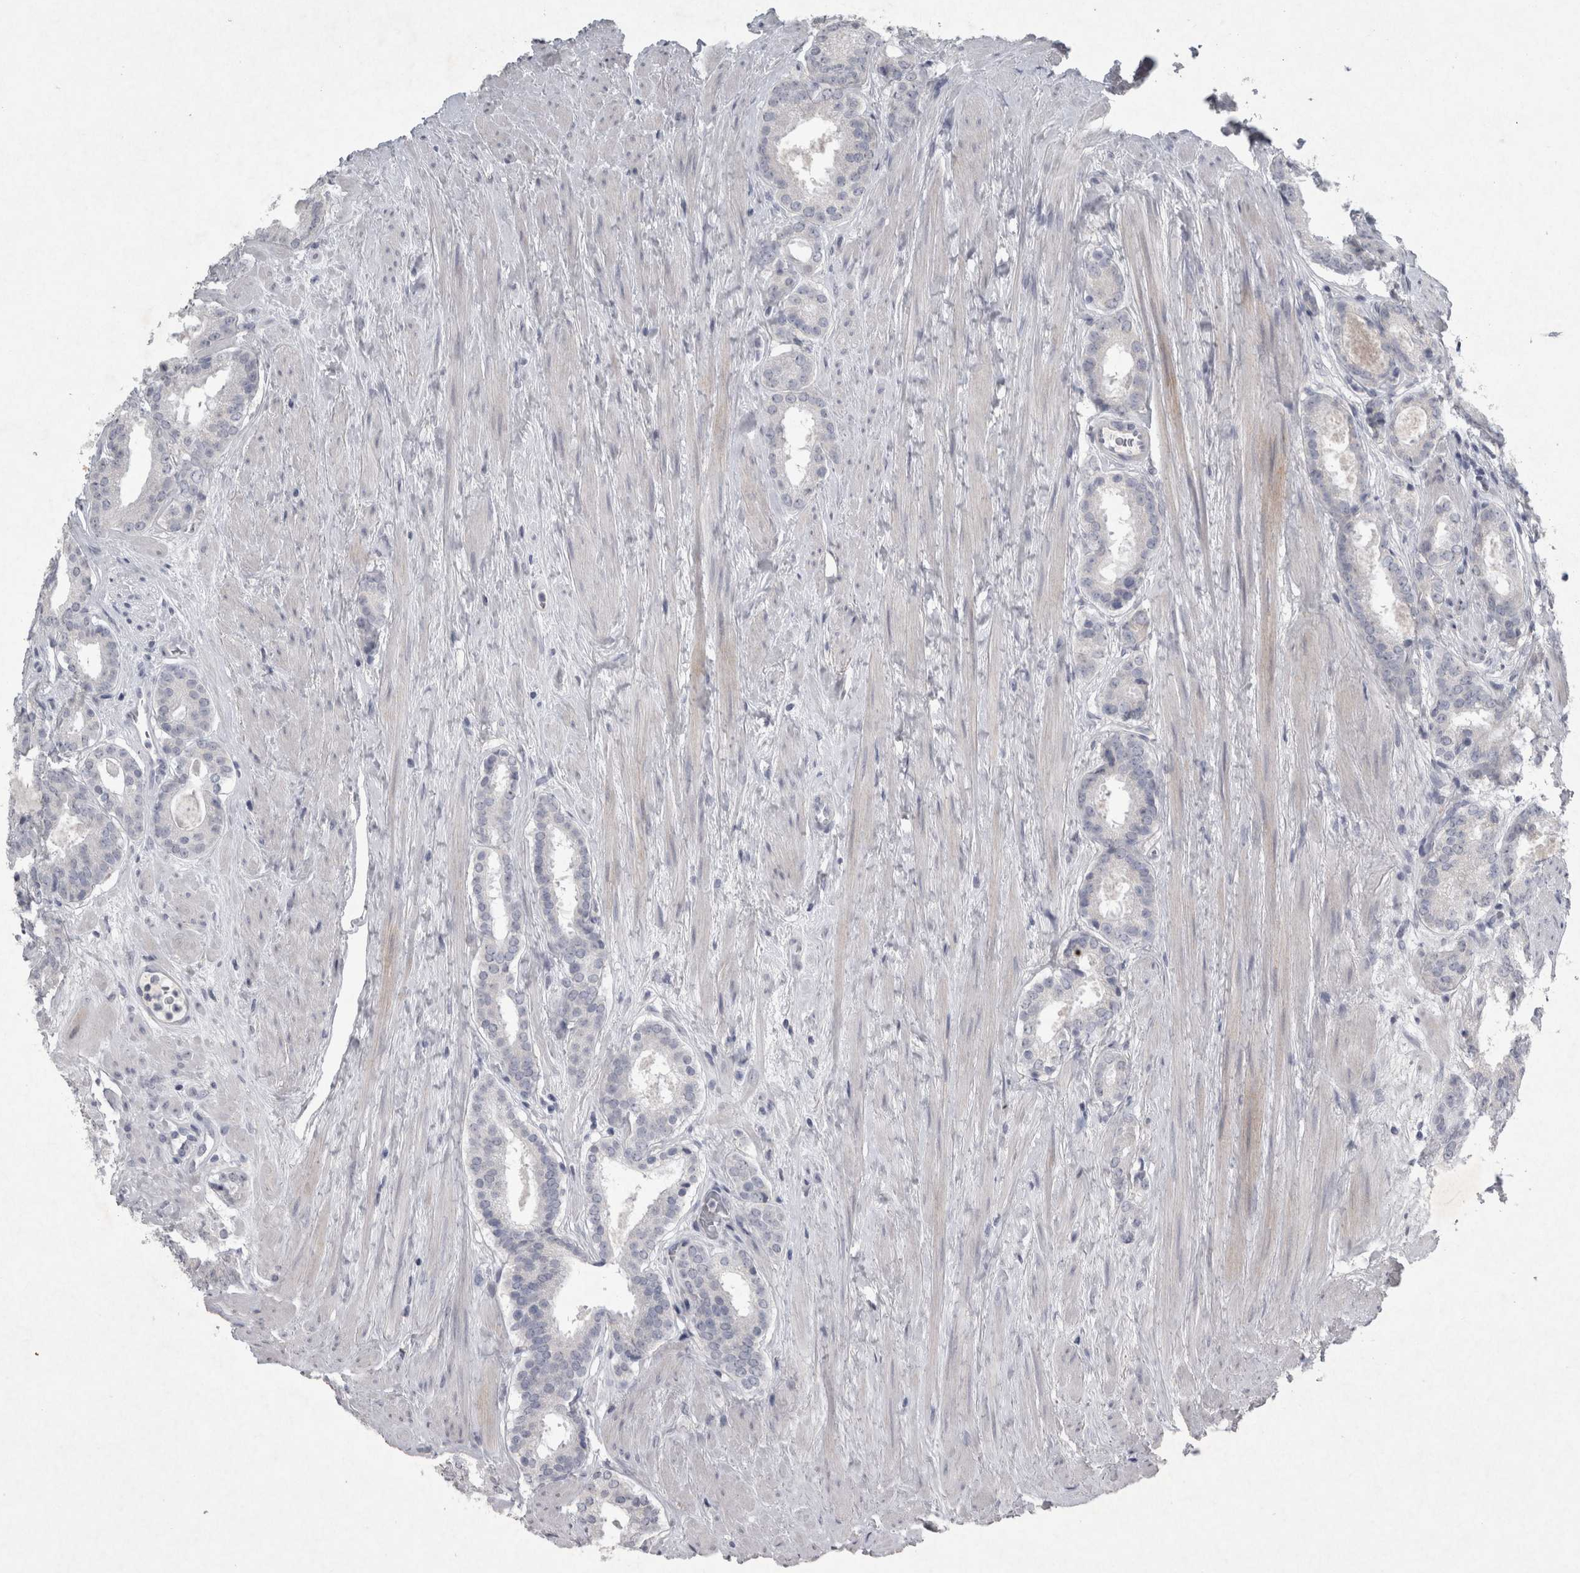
{"staining": {"intensity": "negative", "quantity": "none", "location": "none"}, "tissue": "prostate cancer", "cell_type": "Tumor cells", "image_type": "cancer", "snomed": [{"axis": "morphology", "description": "Adenocarcinoma, Low grade"}, {"axis": "topography", "description": "Prostate"}], "caption": "IHC photomicrograph of low-grade adenocarcinoma (prostate) stained for a protein (brown), which demonstrates no positivity in tumor cells. The staining is performed using DAB brown chromogen with nuclei counter-stained in using hematoxylin.", "gene": "PDX1", "patient": {"sex": "male", "age": 69}}